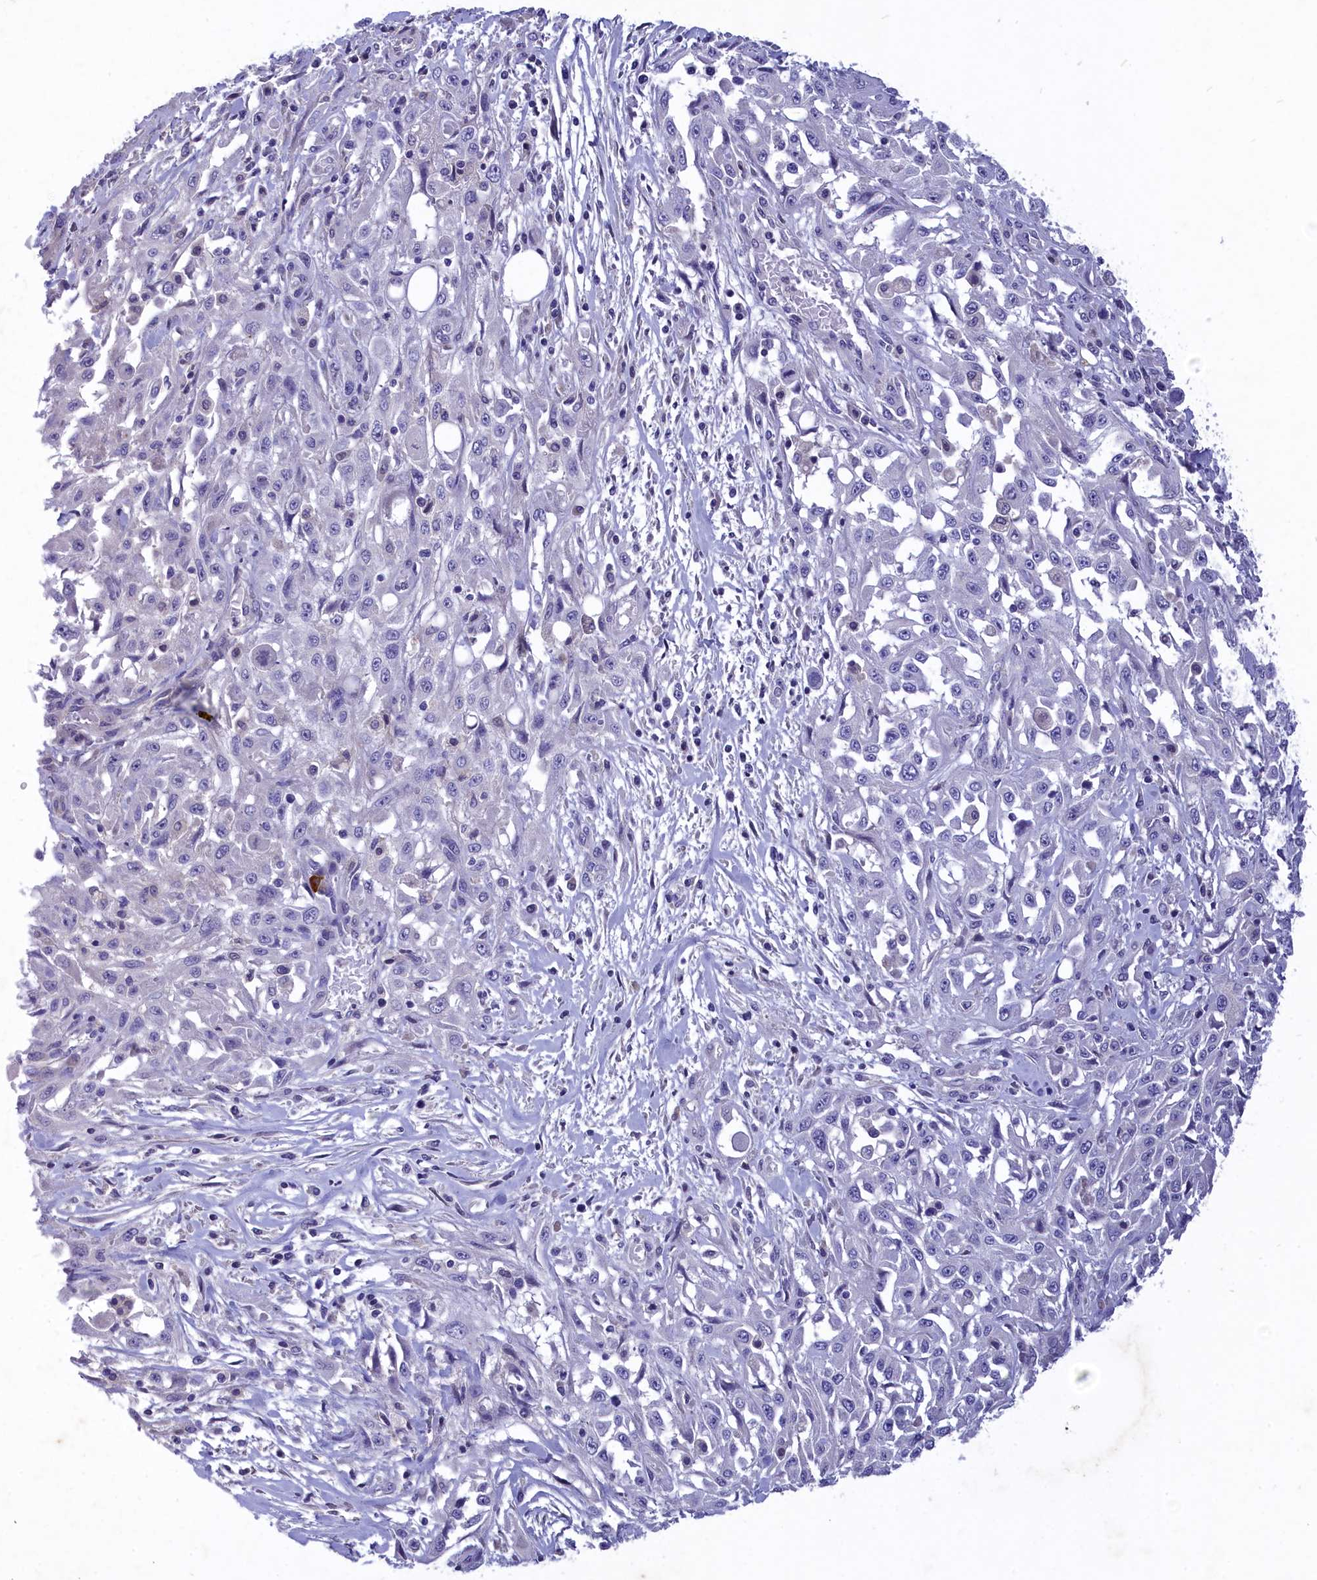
{"staining": {"intensity": "negative", "quantity": "none", "location": "none"}, "tissue": "skin cancer", "cell_type": "Tumor cells", "image_type": "cancer", "snomed": [{"axis": "morphology", "description": "Squamous cell carcinoma, NOS"}, {"axis": "morphology", "description": "Squamous cell carcinoma, metastatic, NOS"}, {"axis": "topography", "description": "Skin"}, {"axis": "topography", "description": "Lymph node"}], "caption": "The immunohistochemistry image has no significant expression in tumor cells of skin metastatic squamous cell carcinoma tissue.", "gene": "DEFB119", "patient": {"sex": "male", "age": 75}}